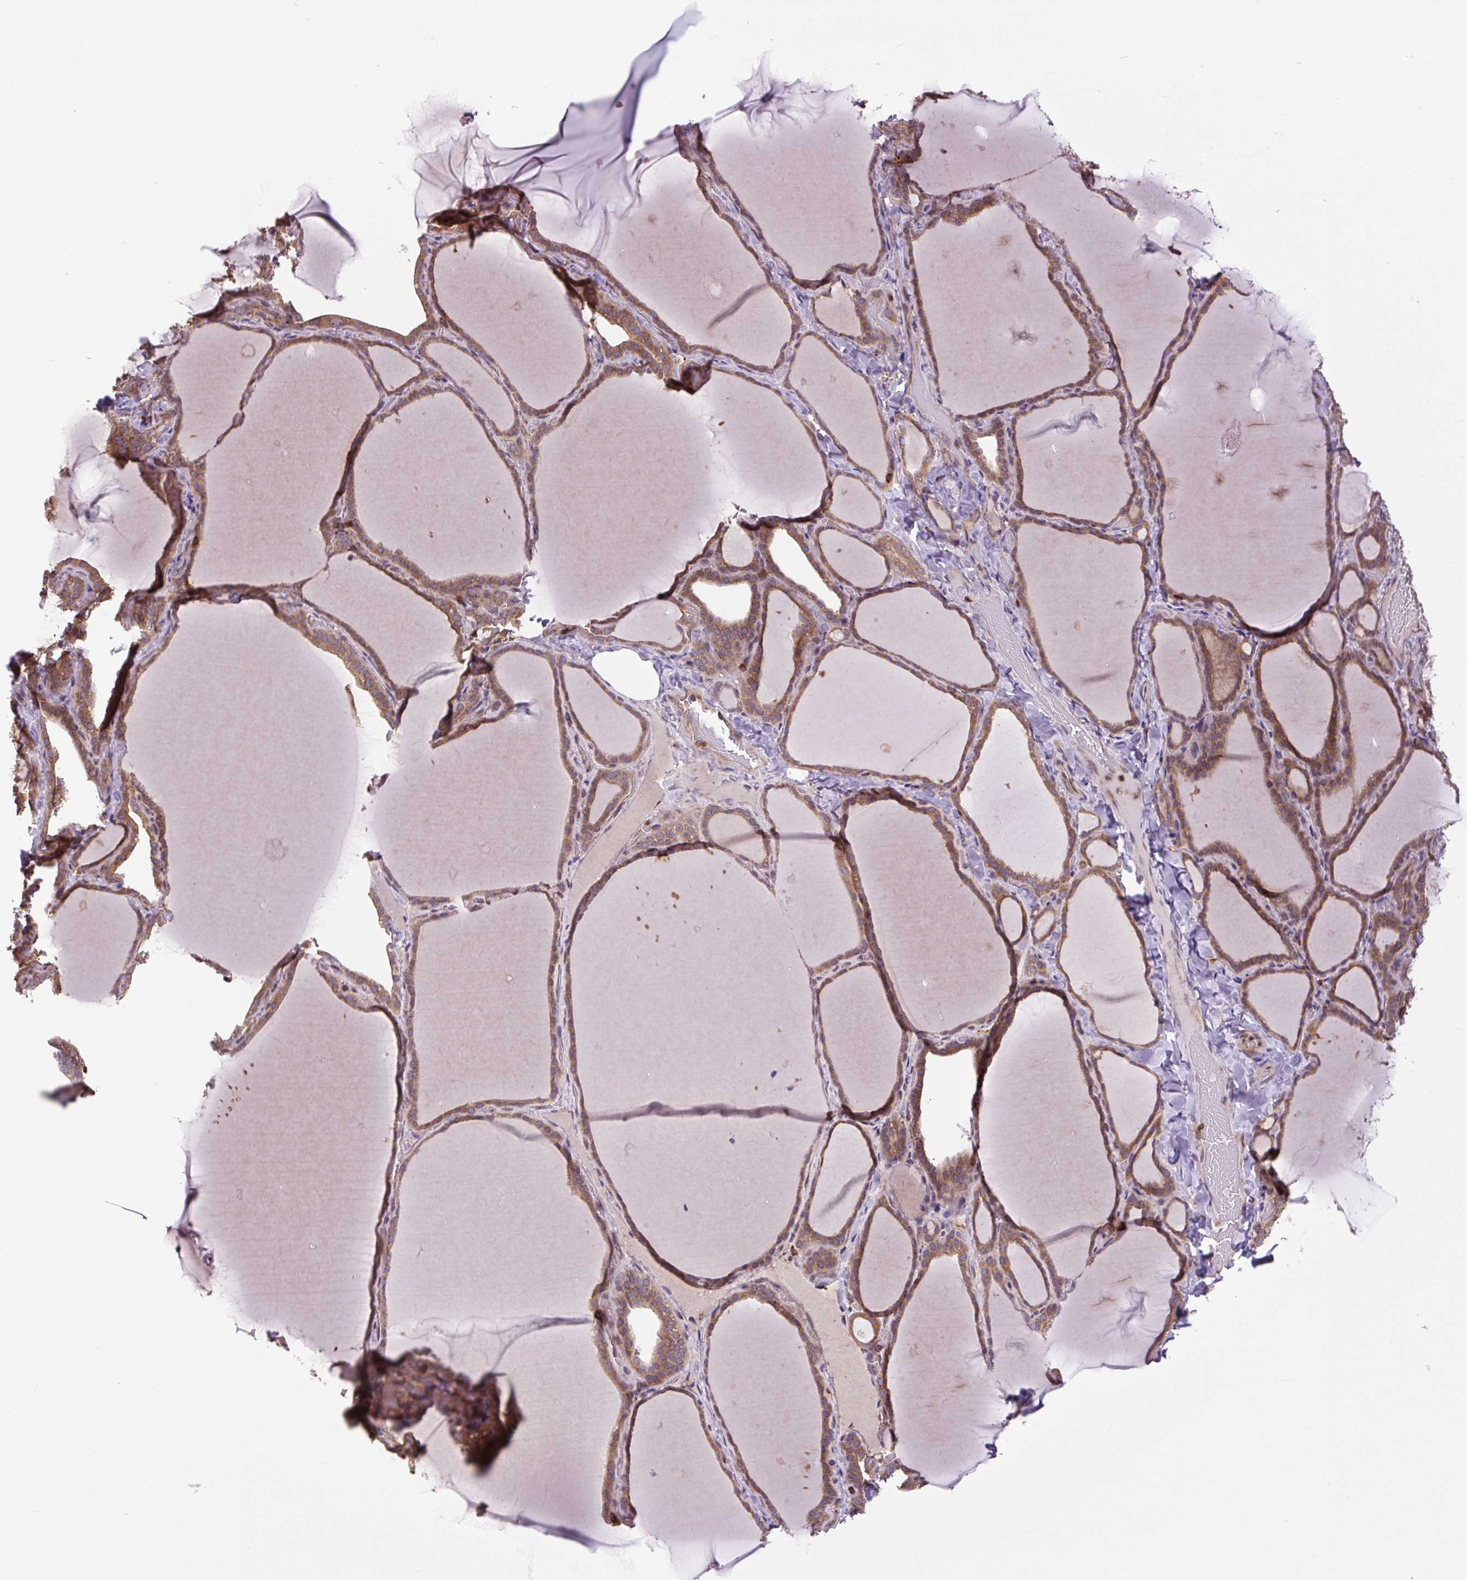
{"staining": {"intensity": "moderate", "quantity": ">75%", "location": "cytoplasmic/membranous"}, "tissue": "thyroid gland", "cell_type": "Glandular cells", "image_type": "normal", "snomed": [{"axis": "morphology", "description": "Normal tissue, NOS"}, {"axis": "topography", "description": "Thyroid gland"}], "caption": "Immunohistochemistry (IHC) (DAB (3,3'-diaminobenzidine)) staining of normal thyroid gland demonstrates moderate cytoplasmic/membranous protein expression in about >75% of glandular cells.", "gene": "PLCG1", "patient": {"sex": "female", "age": 22}}